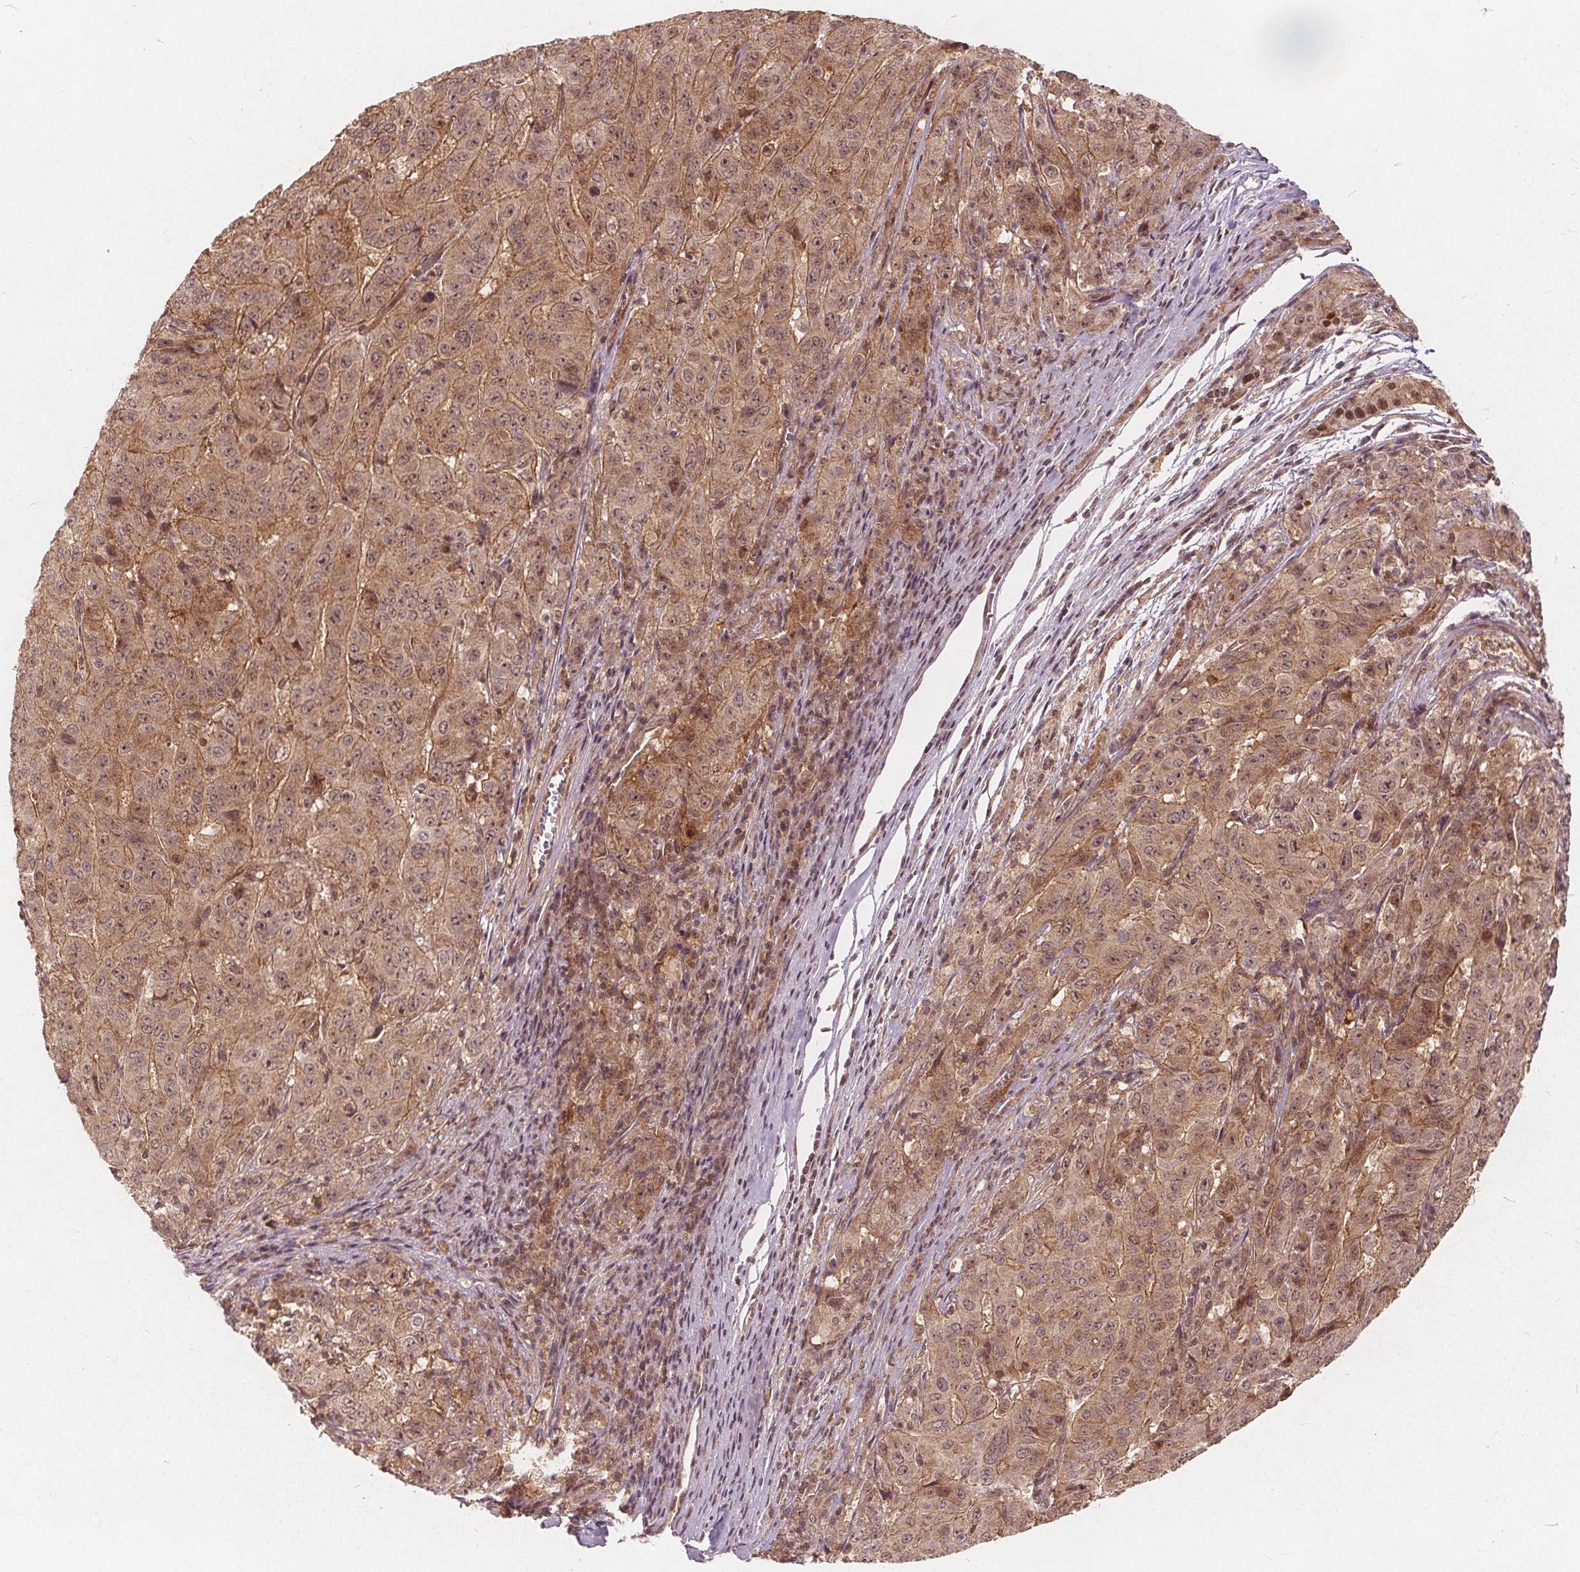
{"staining": {"intensity": "moderate", "quantity": ">75%", "location": "cytoplasmic/membranous"}, "tissue": "pancreatic cancer", "cell_type": "Tumor cells", "image_type": "cancer", "snomed": [{"axis": "morphology", "description": "Adenocarcinoma, NOS"}, {"axis": "topography", "description": "Pancreas"}], "caption": "Immunohistochemical staining of human pancreatic cancer (adenocarcinoma) reveals medium levels of moderate cytoplasmic/membranous staining in approximately >75% of tumor cells. (Brightfield microscopy of DAB IHC at high magnification).", "gene": "PPP1CB", "patient": {"sex": "male", "age": 63}}